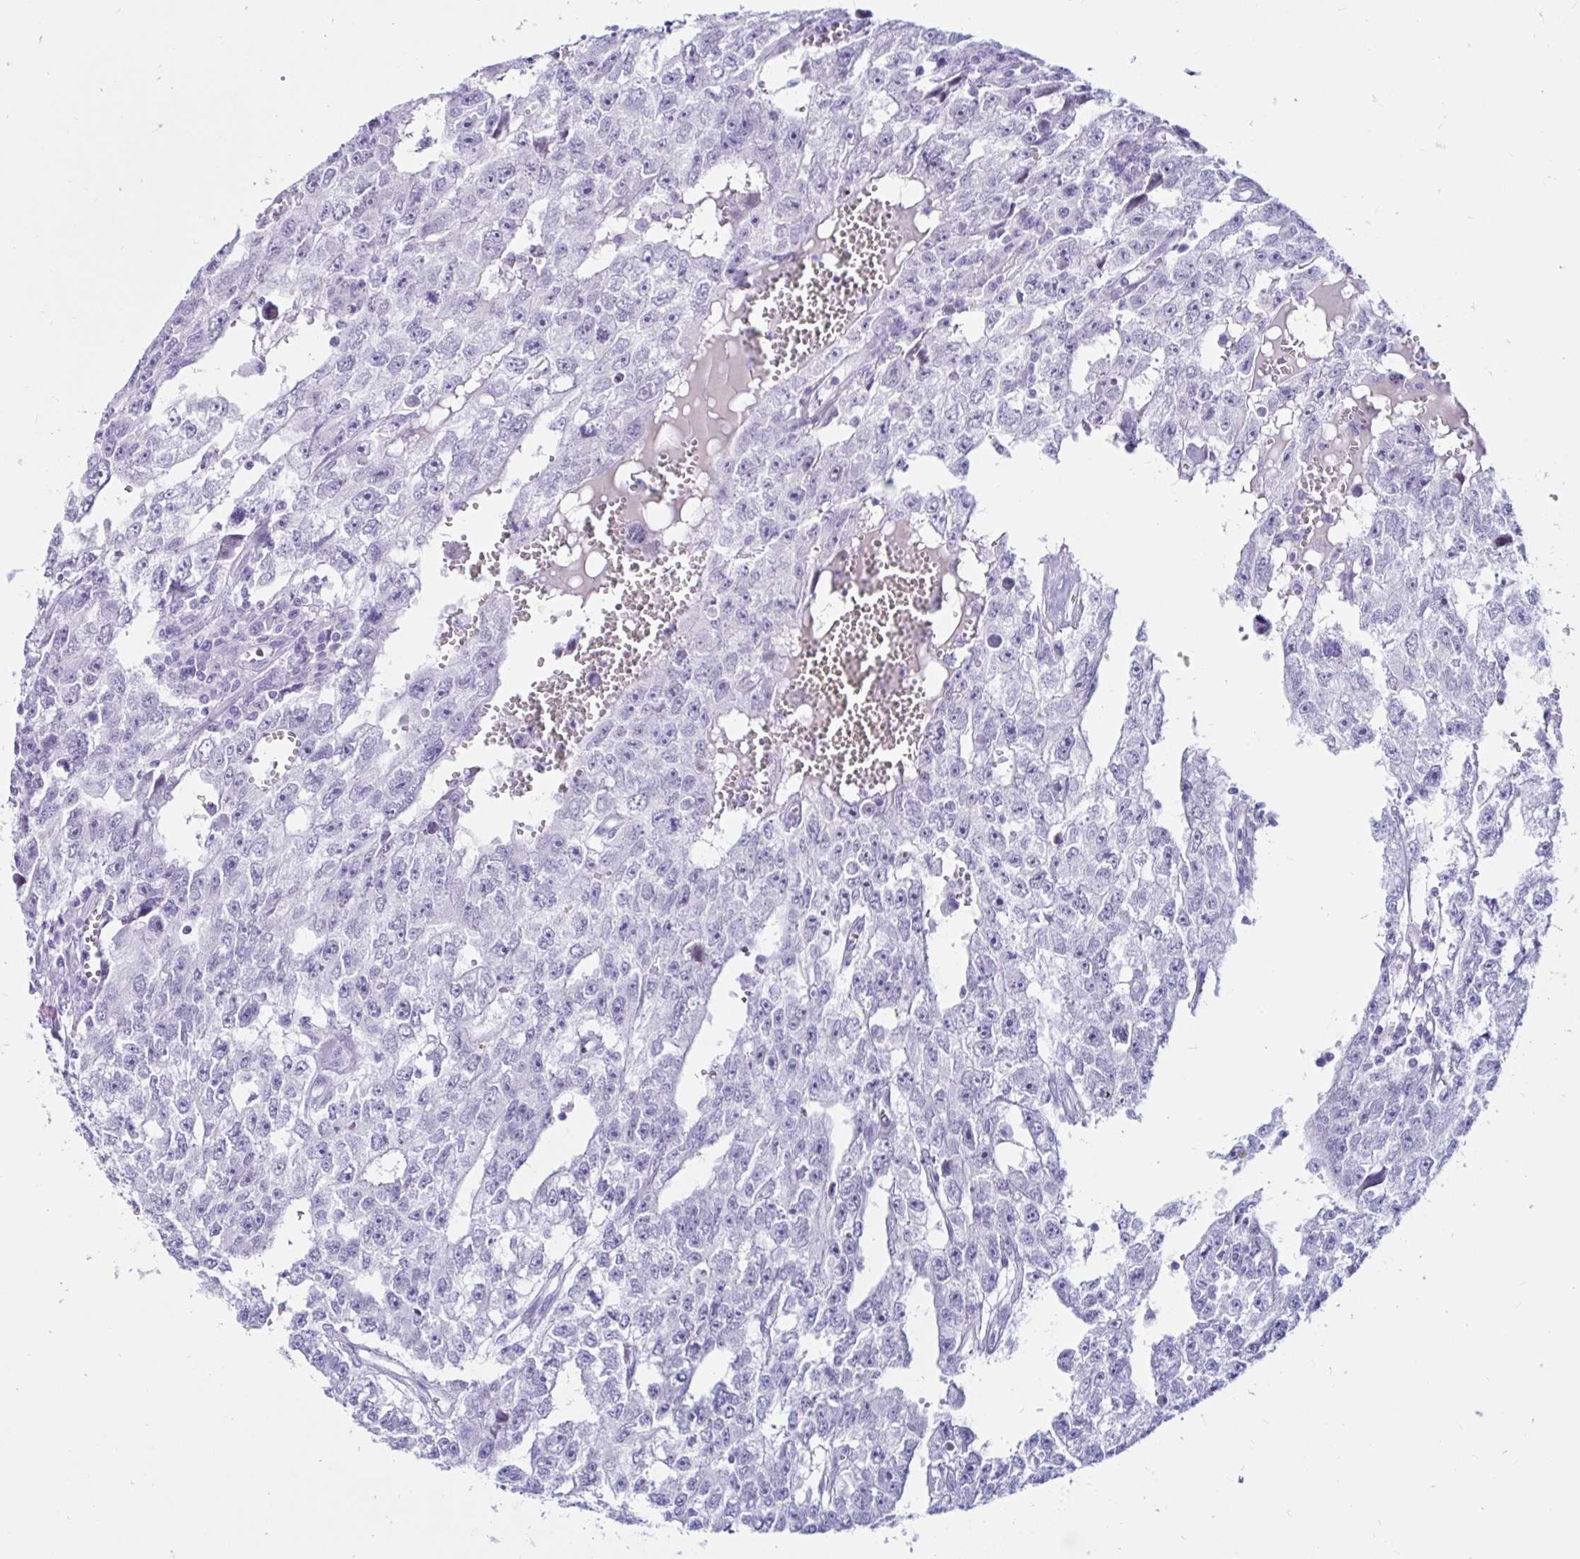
{"staining": {"intensity": "negative", "quantity": "none", "location": "none"}, "tissue": "testis cancer", "cell_type": "Tumor cells", "image_type": "cancer", "snomed": [{"axis": "morphology", "description": "Carcinoma, Embryonal, NOS"}, {"axis": "topography", "description": "Testis"}], "caption": "An immunohistochemistry histopathology image of testis cancer is shown. There is no staining in tumor cells of testis cancer. The staining is performed using DAB (3,3'-diaminobenzidine) brown chromogen with nuclei counter-stained in using hematoxylin.", "gene": "BEST1", "patient": {"sex": "male", "age": 20}}